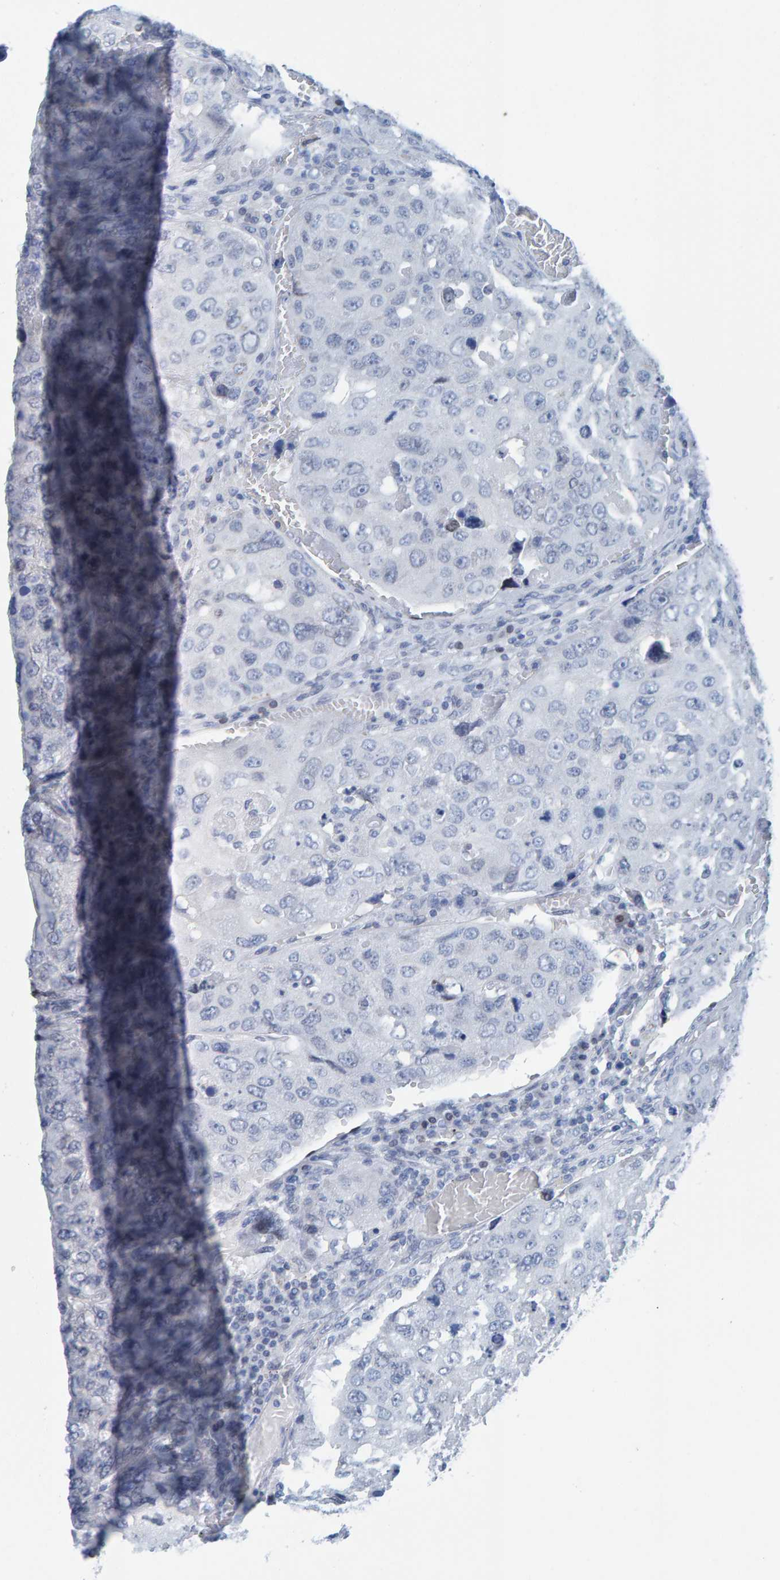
{"staining": {"intensity": "negative", "quantity": "none", "location": "none"}, "tissue": "urothelial cancer", "cell_type": "Tumor cells", "image_type": "cancer", "snomed": [{"axis": "morphology", "description": "Urothelial carcinoma, High grade"}, {"axis": "topography", "description": "Lymph node"}, {"axis": "topography", "description": "Urinary bladder"}], "caption": "Immunohistochemistry micrograph of human urothelial cancer stained for a protein (brown), which reveals no expression in tumor cells.", "gene": "LMNB2", "patient": {"sex": "male", "age": 51}}